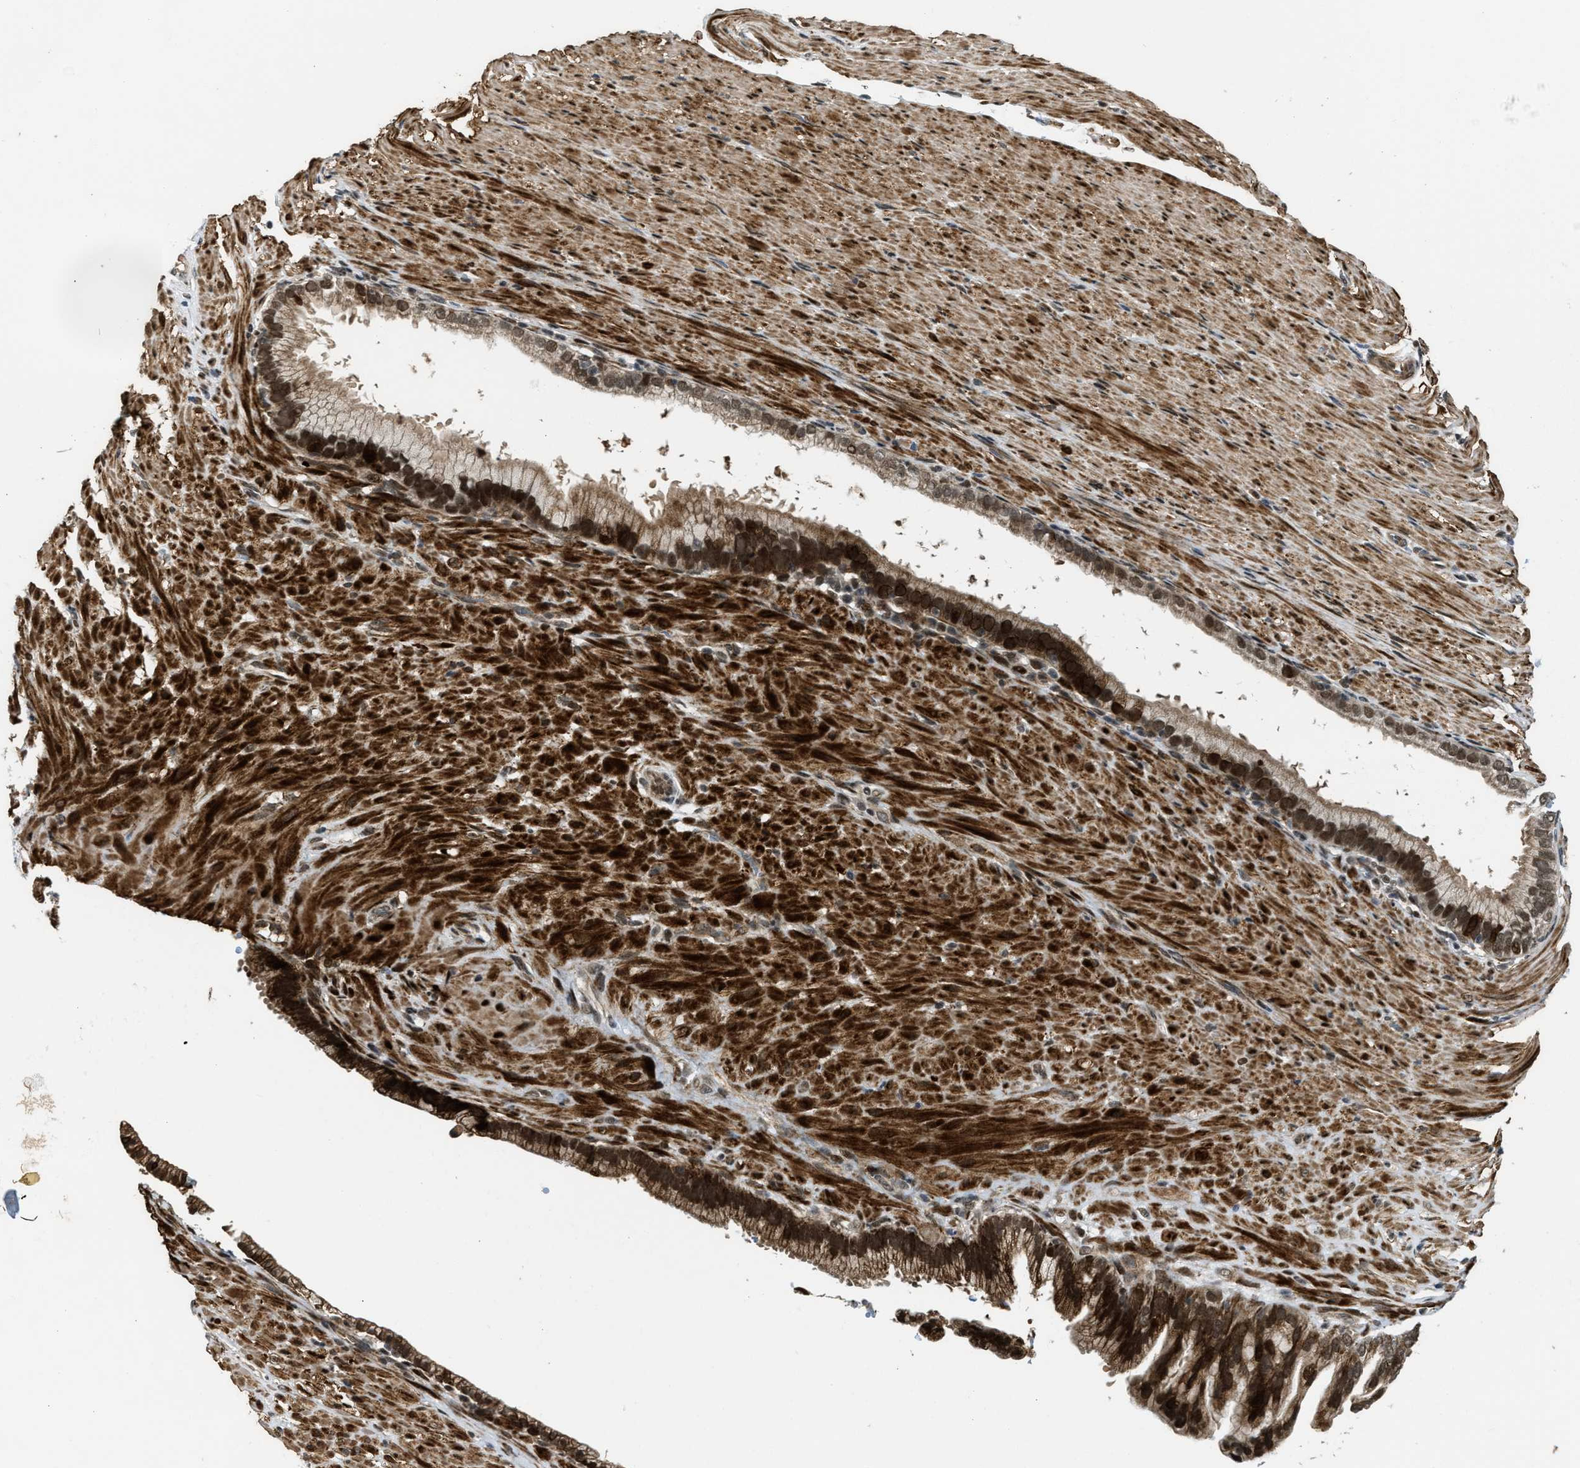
{"staining": {"intensity": "strong", "quantity": ">75%", "location": "cytoplasmic/membranous,nuclear"}, "tissue": "pancreatic cancer", "cell_type": "Tumor cells", "image_type": "cancer", "snomed": [{"axis": "morphology", "description": "Adenocarcinoma, NOS"}, {"axis": "topography", "description": "Pancreas"}], "caption": "Immunohistochemistry (IHC) (DAB) staining of adenocarcinoma (pancreatic) shows strong cytoplasmic/membranous and nuclear protein expression in approximately >75% of tumor cells. Ihc stains the protein of interest in brown and the nuclei are stained blue.", "gene": "ZNF250", "patient": {"sex": "male", "age": 69}}